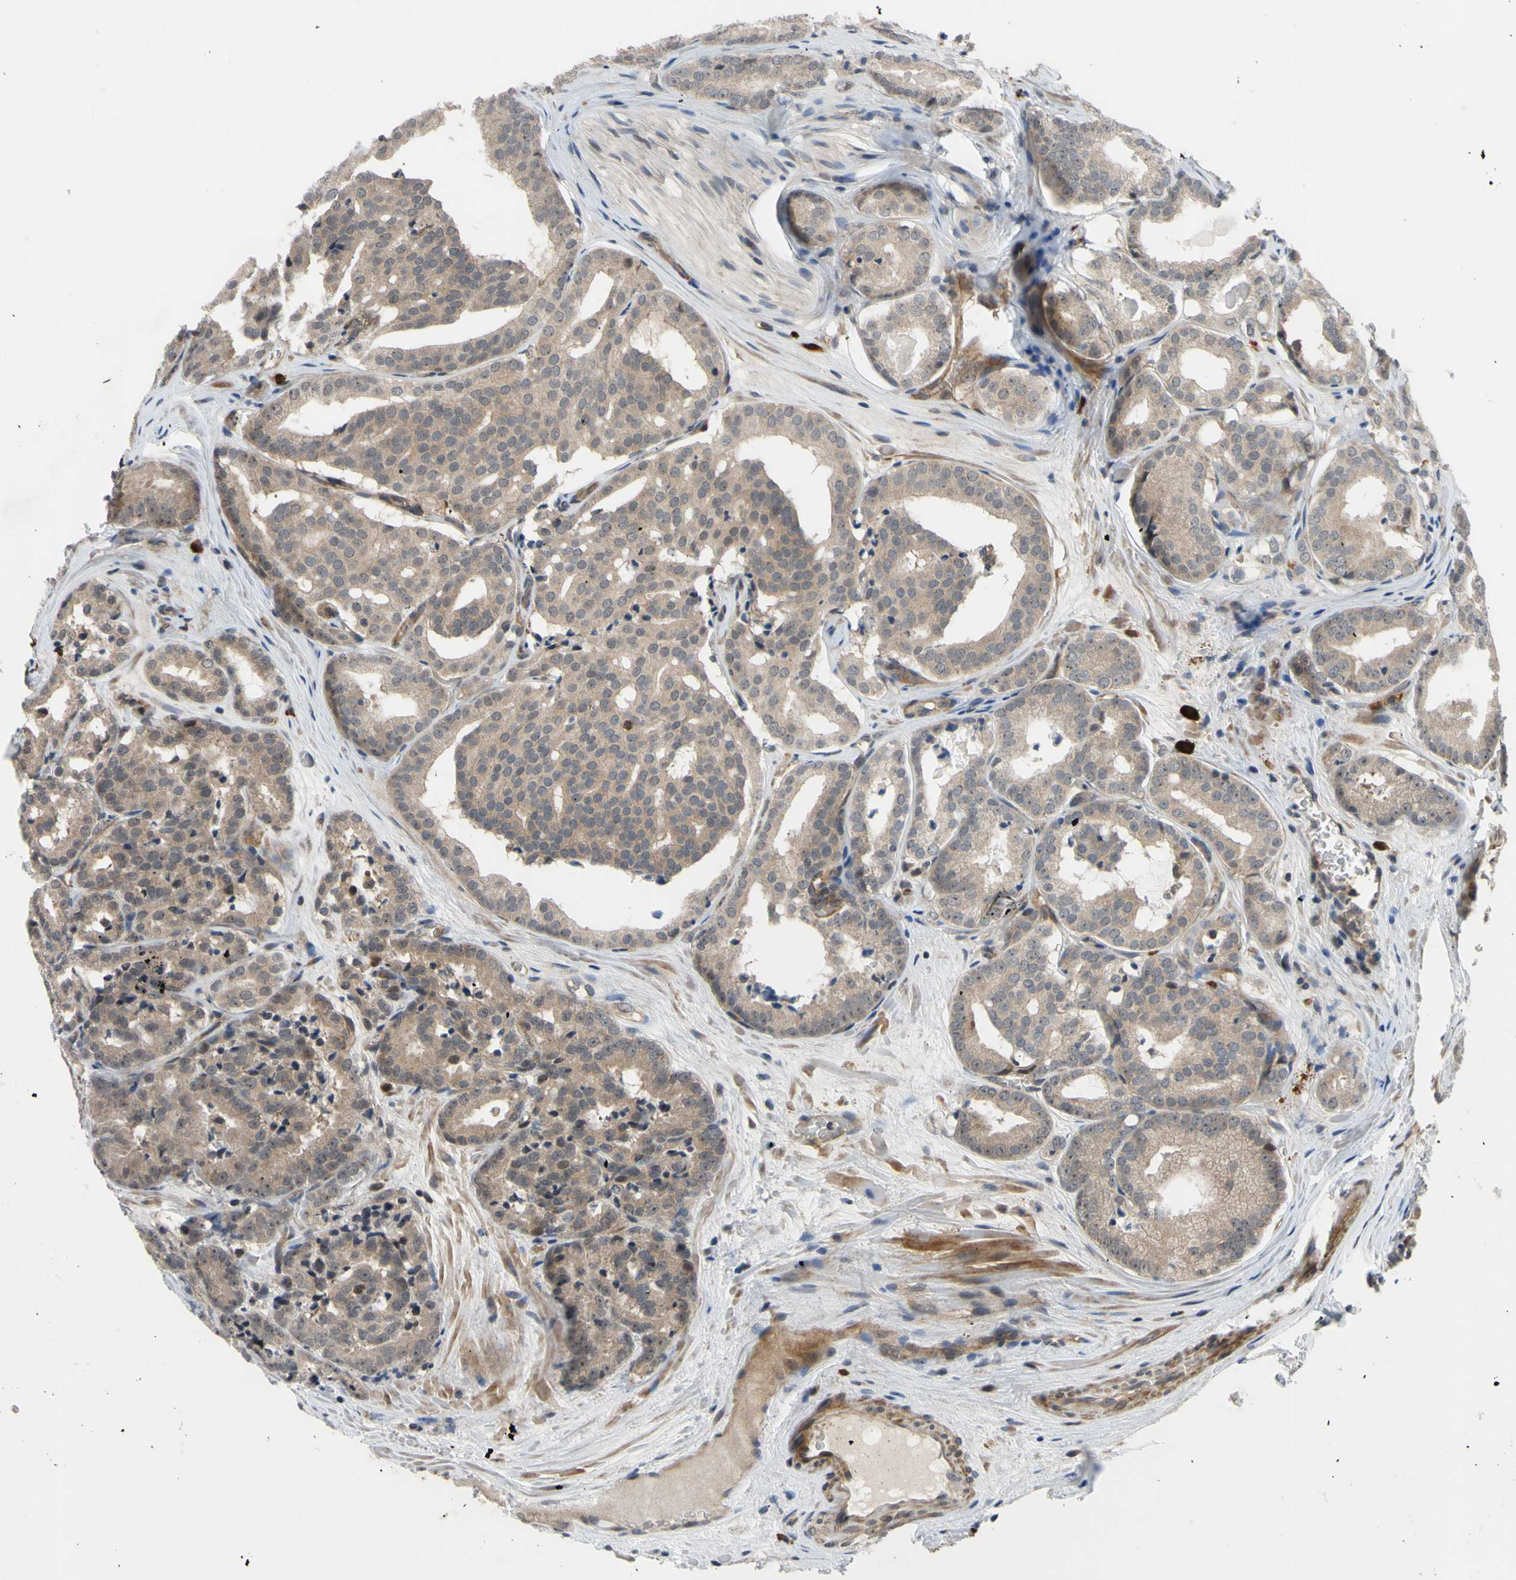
{"staining": {"intensity": "weak", "quantity": ">75%", "location": "cytoplasmic/membranous,nuclear"}, "tissue": "prostate cancer", "cell_type": "Tumor cells", "image_type": "cancer", "snomed": [{"axis": "morphology", "description": "Adenocarcinoma, High grade"}, {"axis": "topography", "description": "Prostate"}], "caption": "Prostate cancer (adenocarcinoma (high-grade)) tissue shows weak cytoplasmic/membranous and nuclear positivity in about >75% of tumor cells", "gene": "COMMD9", "patient": {"sex": "male", "age": 64}}